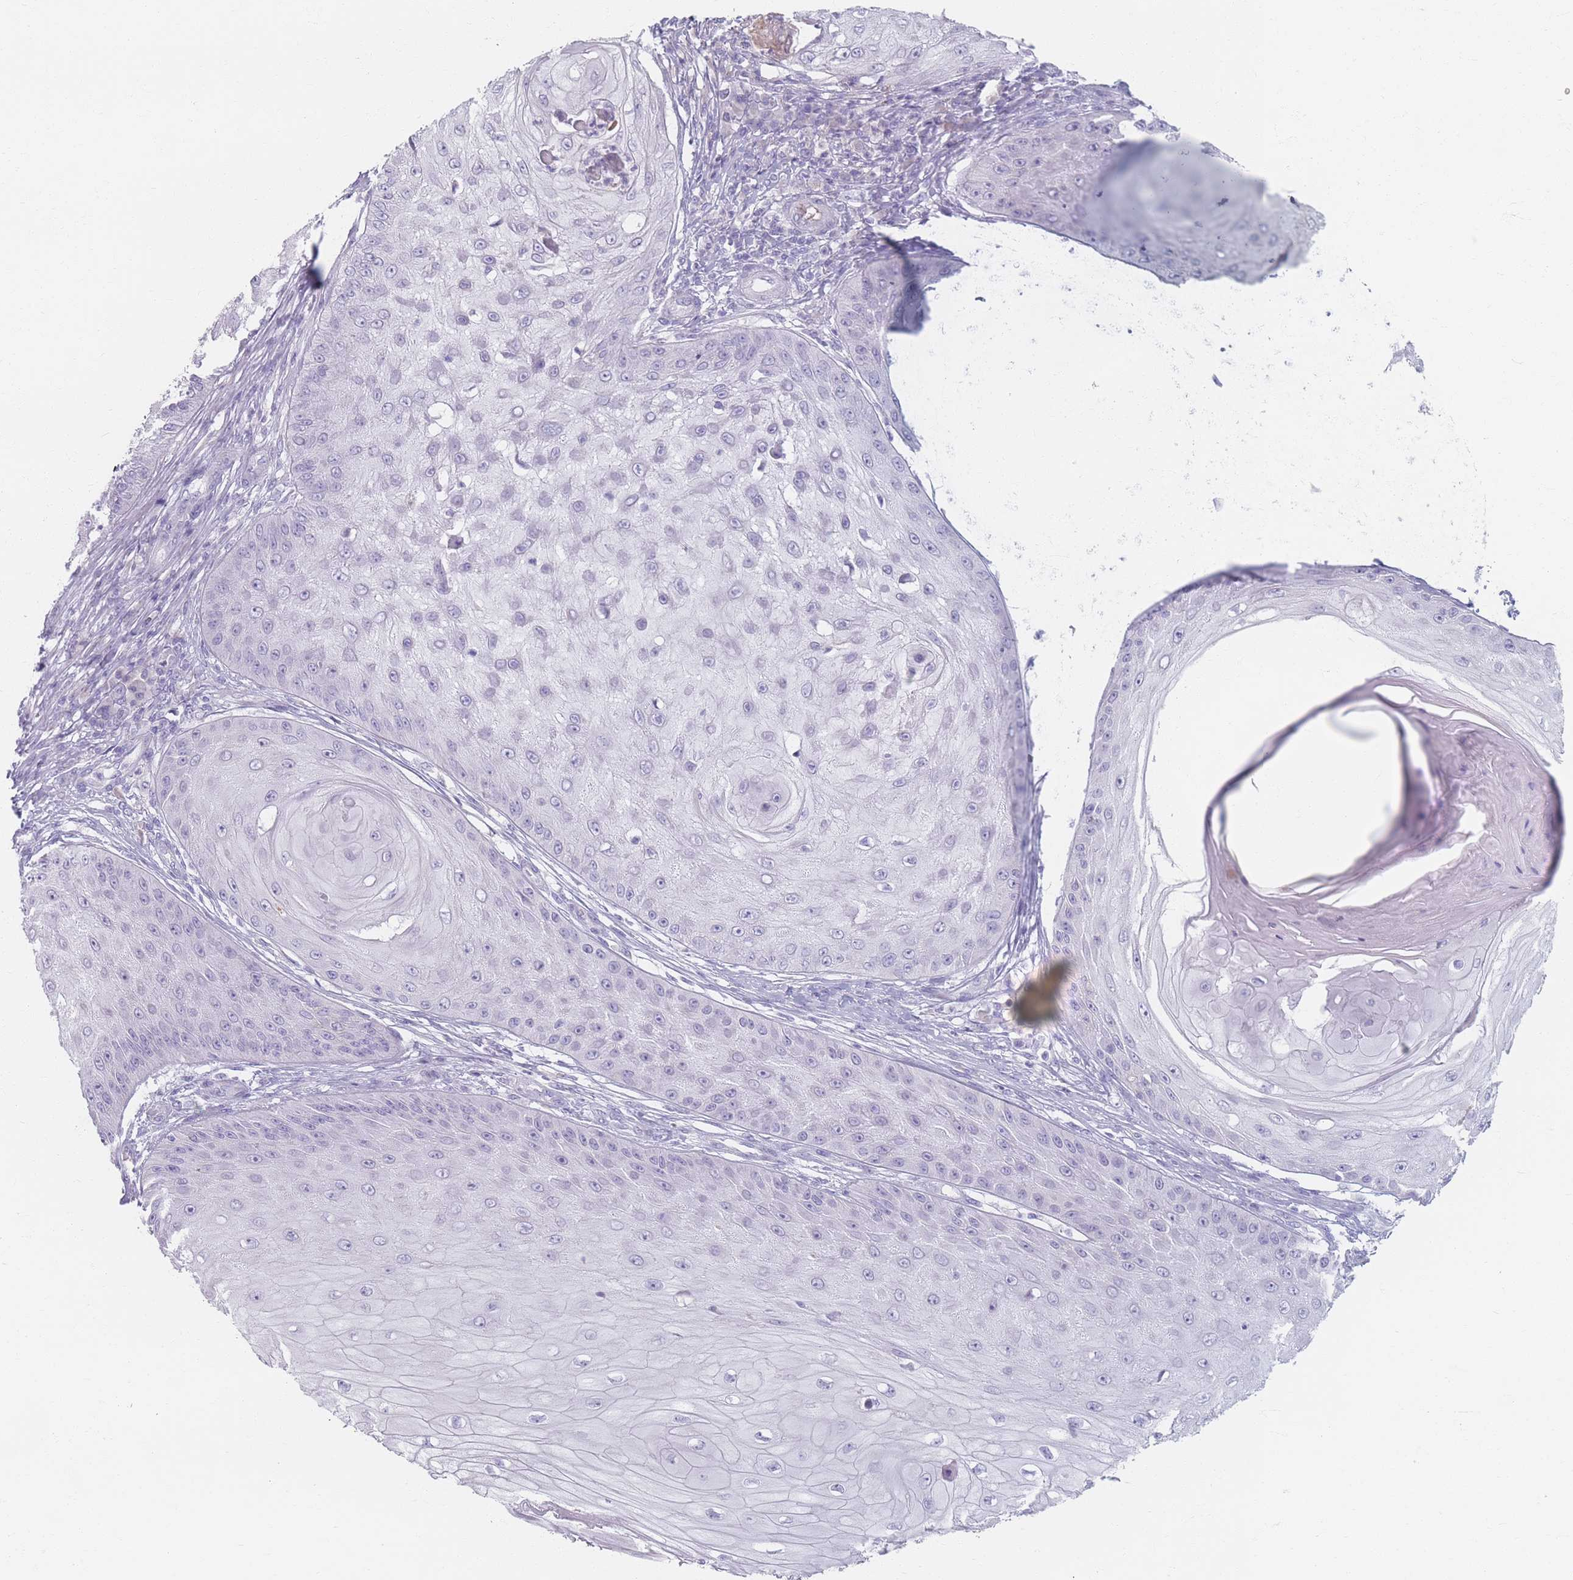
{"staining": {"intensity": "negative", "quantity": "none", "location": "none"}, "tissue": "skin cancer", "cell_type": "Tumor cells", "image_type": "cancer", "snomed": [{"axis": "morphology", "description": "Squamous cell carcinoma, NOS"}, {"axis": "topography", "description": "Skin"}], "caption": "Protein analysis of skin cancer demonstrates no significant positivity in tumor cells.", "gene": "PIGM", "patient": {"sex": "male", "age": 70}}